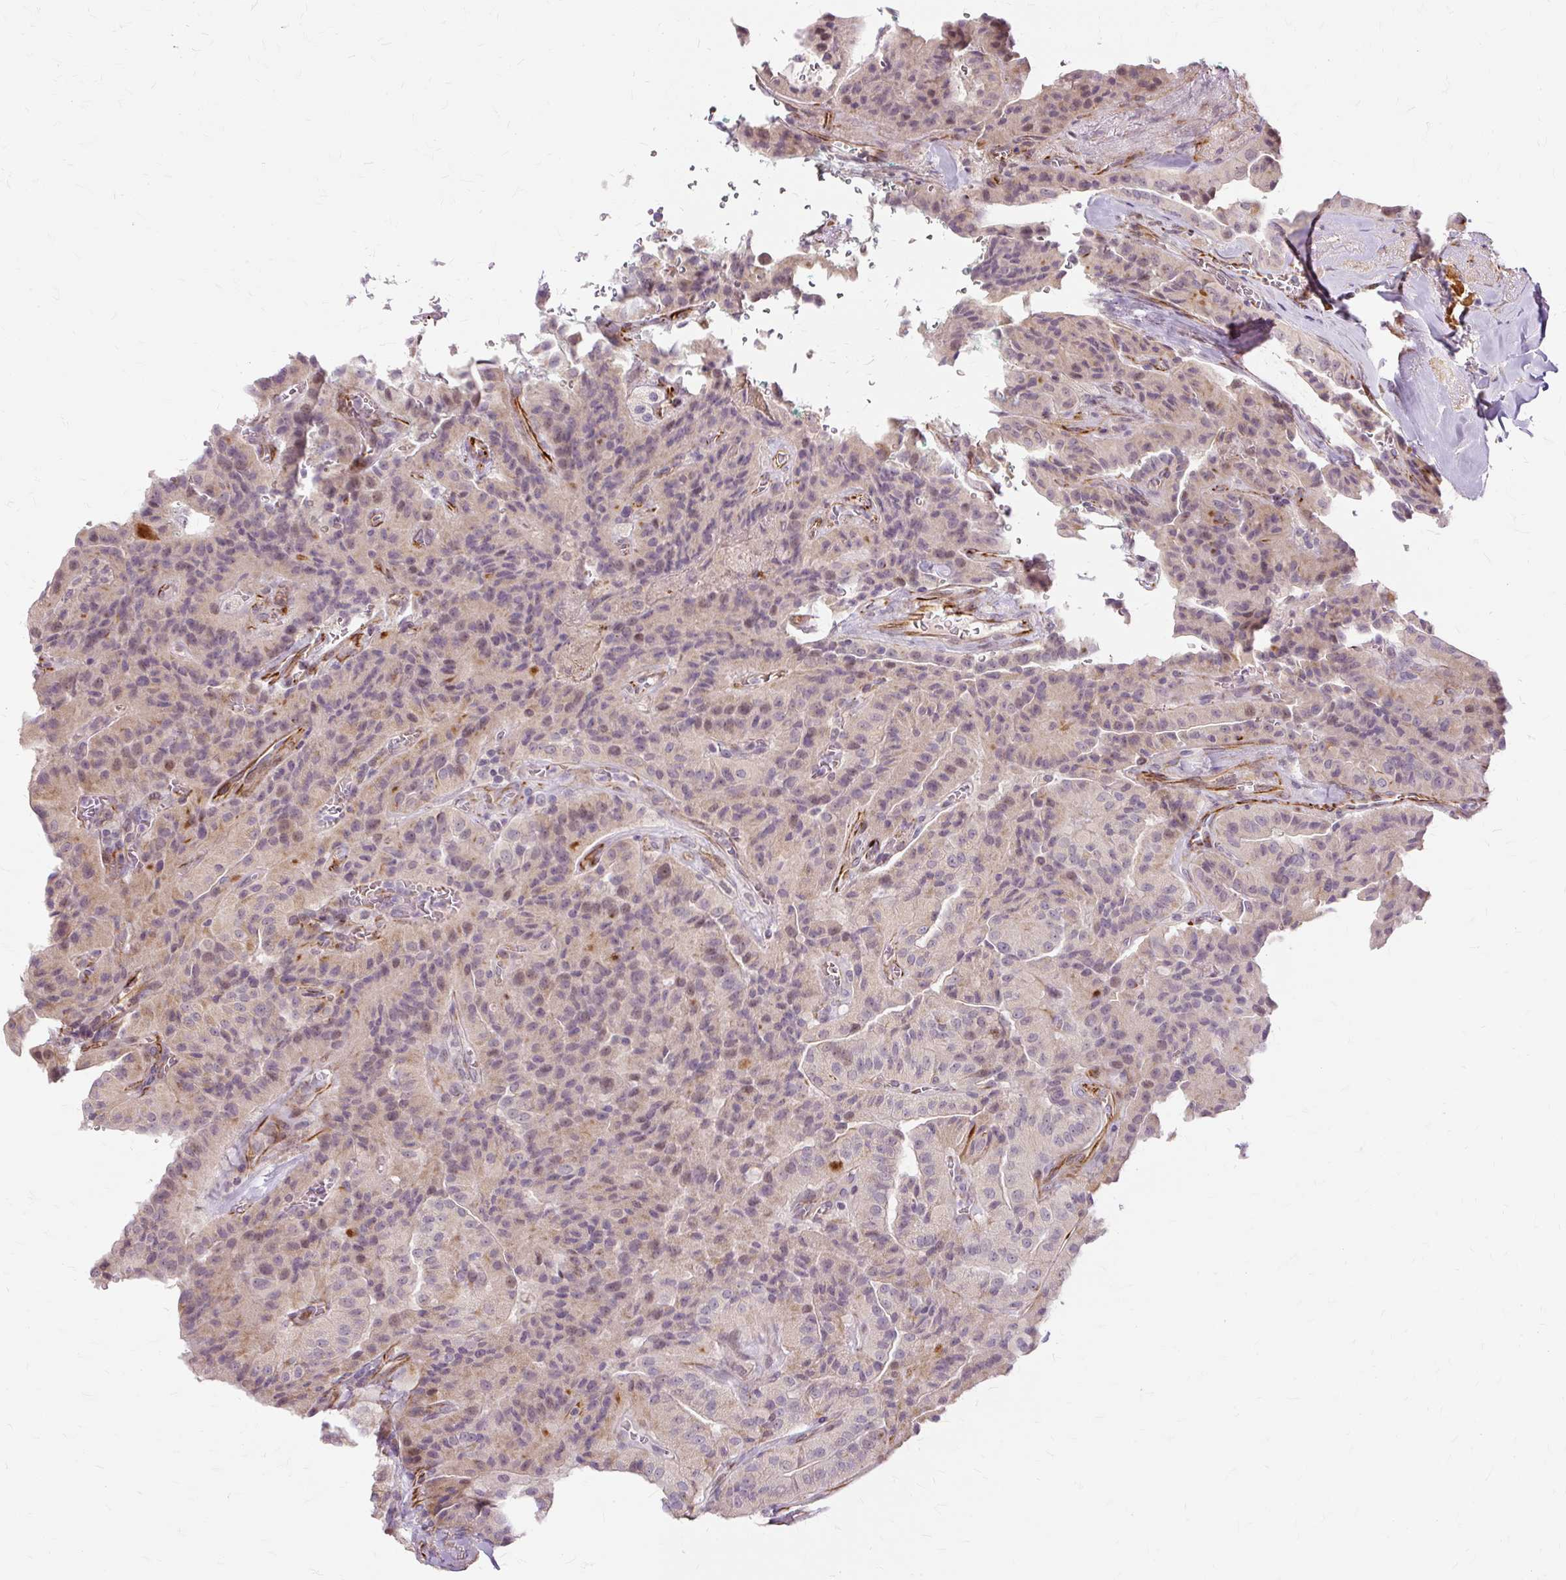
{"staining": {"intensity": "weak", "quantity": "<25%", "location": "nuclear"}, "tissue": "thyroid cancer", "cell_type": "Tumor cells", "image_type": "cancer", "snomed": [{"axis": "morphology", "description": "Normal tissue, NOS"}, {"axis": "morphology", "description": "Papillary adenocarcinoma, NOS"}, {"axis": "topography", "description": "Thyroid gland"}], "caption": "High magnification brightfield microscopy of thyroid papillary adenocarcinoma stained with DAB (3,3'-diaminobenzidine) (brown) and counterstained with hematoxylin (blue): tumor cells show no significant staining.", "gene": "MMACHC", "patient": {"sex": "female", "age": 59}}